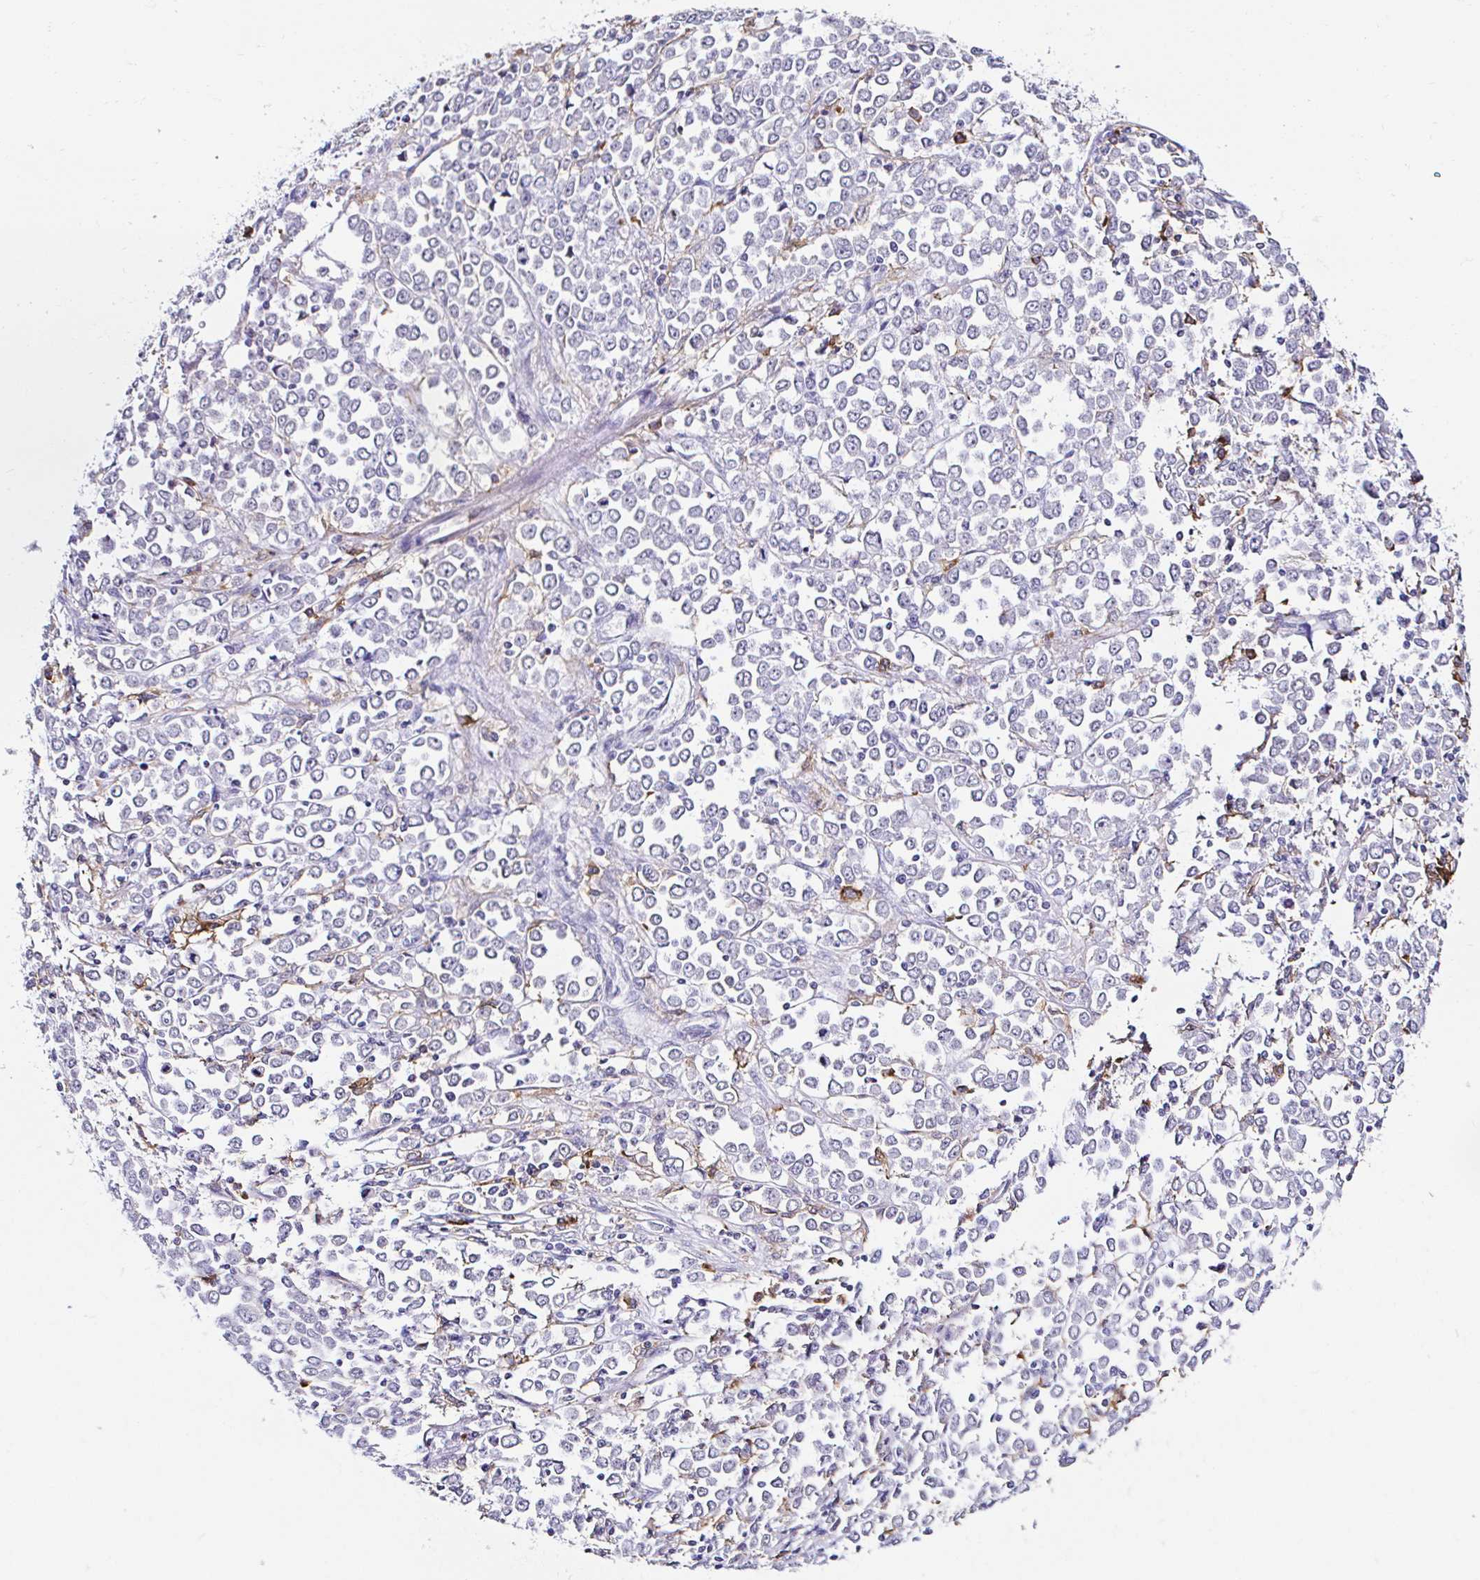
{"staining": {"intensity": "negative", "quantity": "none", "location": "none"}, "tissue": "stomach cancer", "cell_type": "Tumor cells", "image_type": "cancer", "snomed": [{"axis": "morphology", "description": "Adenocarcinoma, NOS"}, {"axis": "topography", "description": "Stomach, upper"}], "caption": "Protein analysis of stomach cancer (adenocarcinoma) demonstrates no significant positivity in tumor cells.", "gene": "CYBB", "patient": {"sex": "male", "age": 70}}